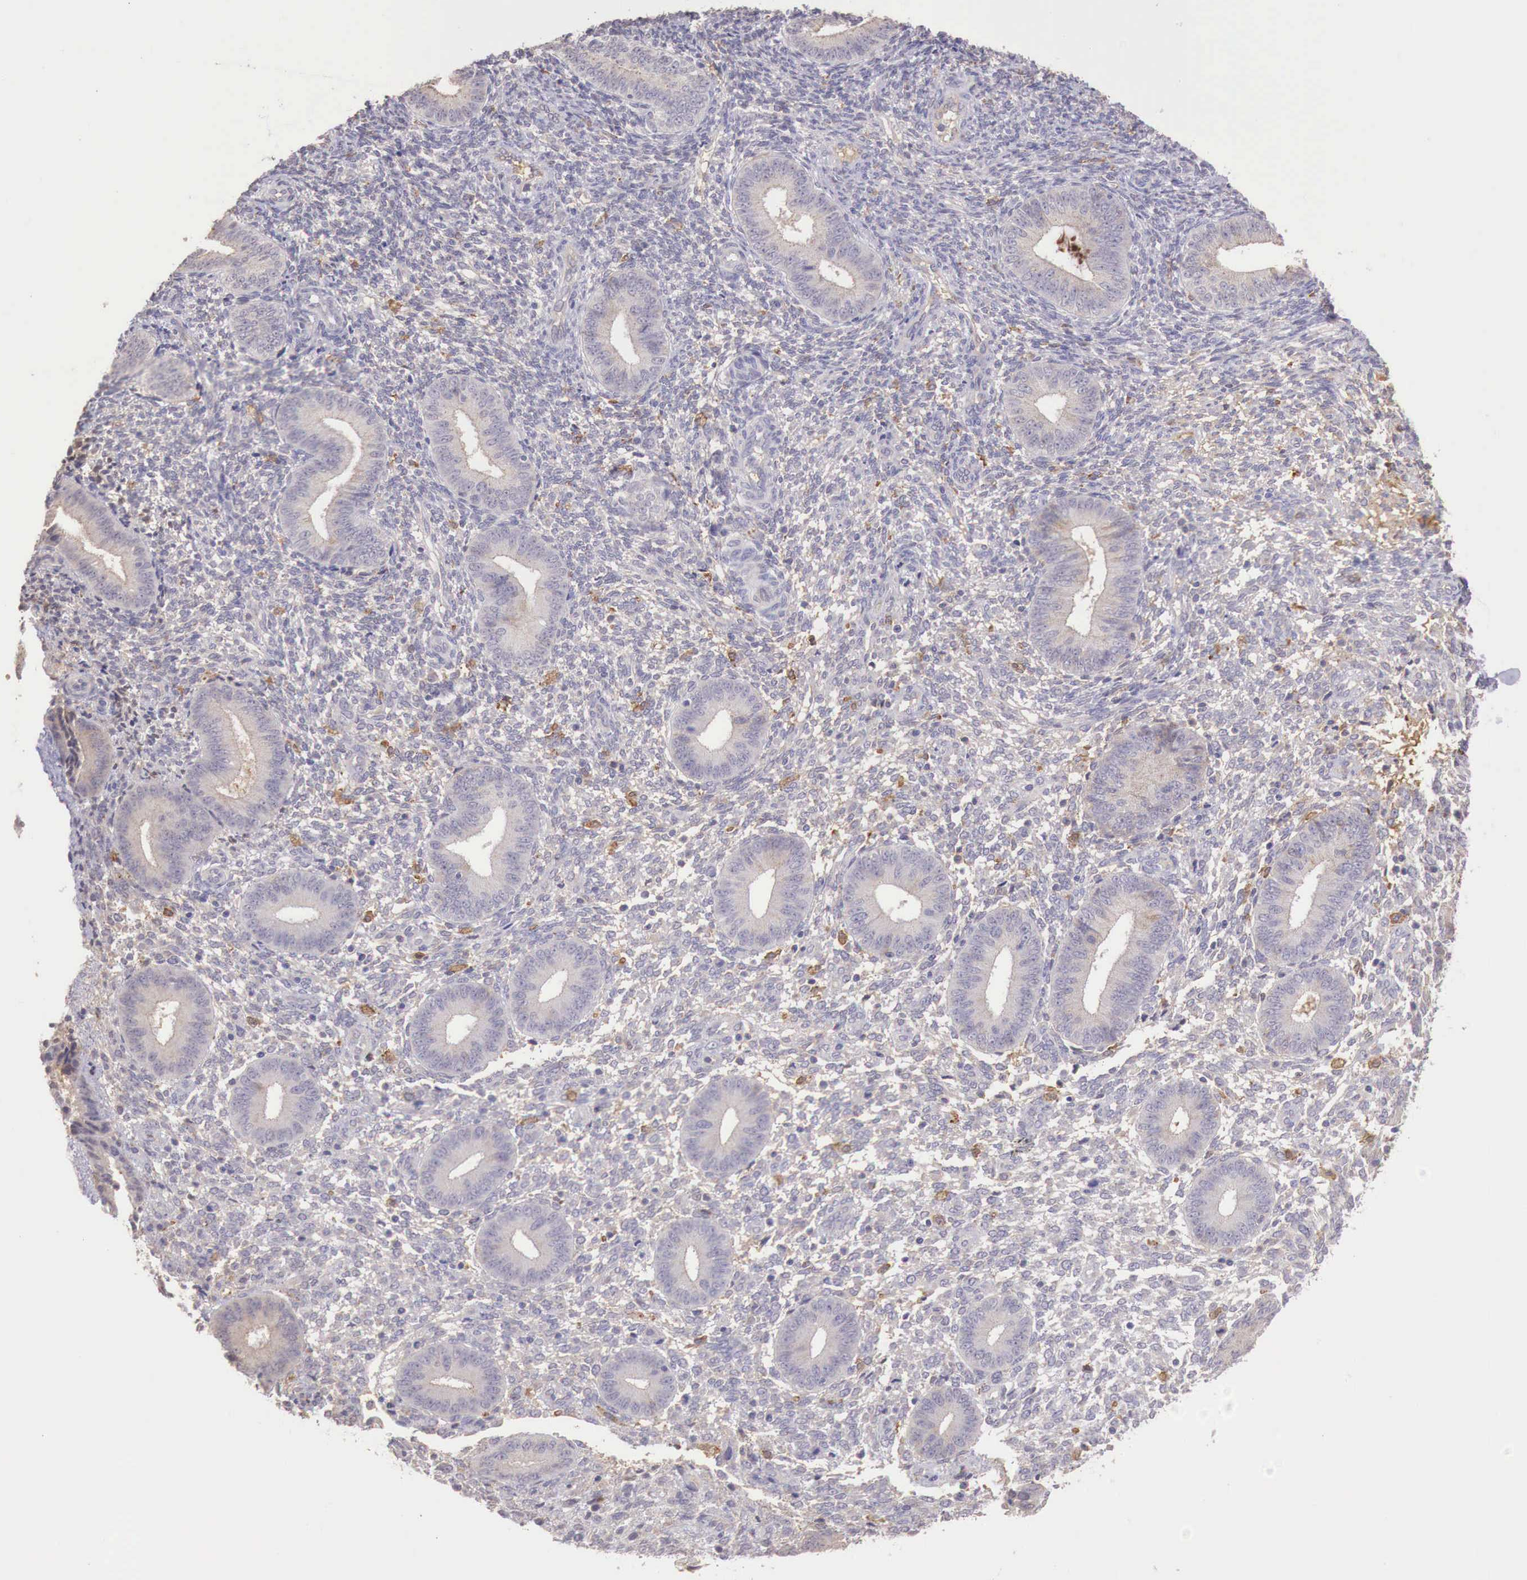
{"staining": {"intensity": "negative", "quantity": "none", "location": "none"}, "tissue": "endometrium", "cell_type": "Cells in endometrial stroma", "image_type": "normal", "snomed": [{"axis": "morphology", "description": "Normal tissue, NOS"}, {"axis": "topography", "description": "Endometrium"}], "caption": "Immunohistochemistry (IHC) image of benign endometrium: endometrium stained with DAB (3,3'-diaminobenzidine) displays no significant protein expression in cells in endometrial stroma.", "gene": "CHRDL1", "patient": {"sex": "female", "age": 35}}